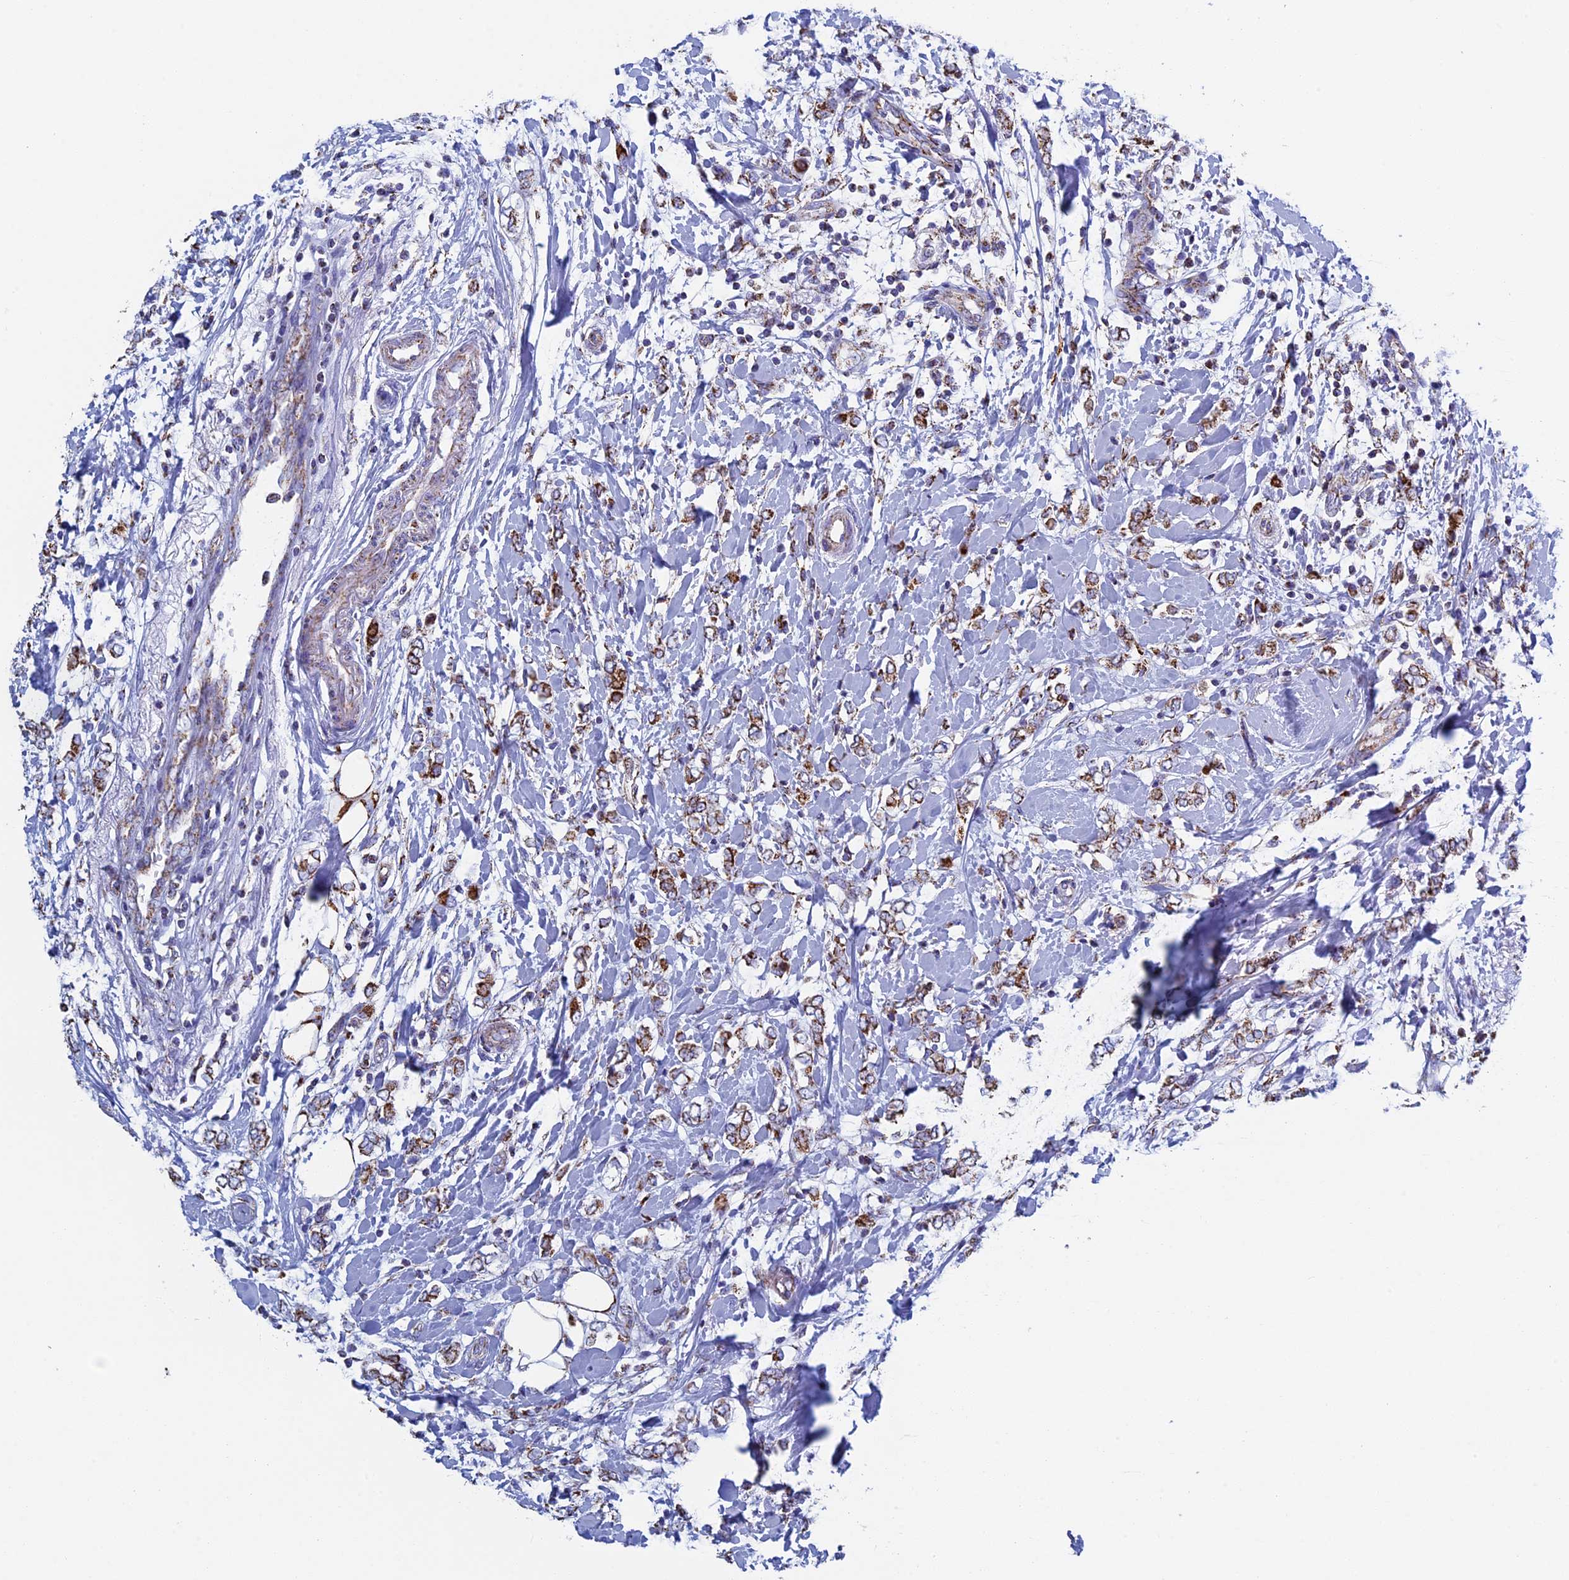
{"staining": {"intensity": "strong", "quantity": ">75%", "location": "cytoplasmic/membranous"}, "tissue": "breast cancer", "cell_type": "Tumor cells", "image_type": "cancer", "snomed": [{"axis": "morphology", "description": "Normal tissue, NOS"}, {"axis": "morphology", "description": "Lobular carcinoma"}, {"axis": "topography", "description": "Breast"}], "caption": "IHC image of neoplastic tissue: human breast cancer (lobular carcinoma) stained using immunohistochemistry reveals high levels of strong protein expression localized specifically in the cytoplasmic/membranous of tumor cells, appearing as a cytoplasmic/membranous brown color.", "gene": "UQCRFS1", "patient": {"sex": "female", "age": 47}}